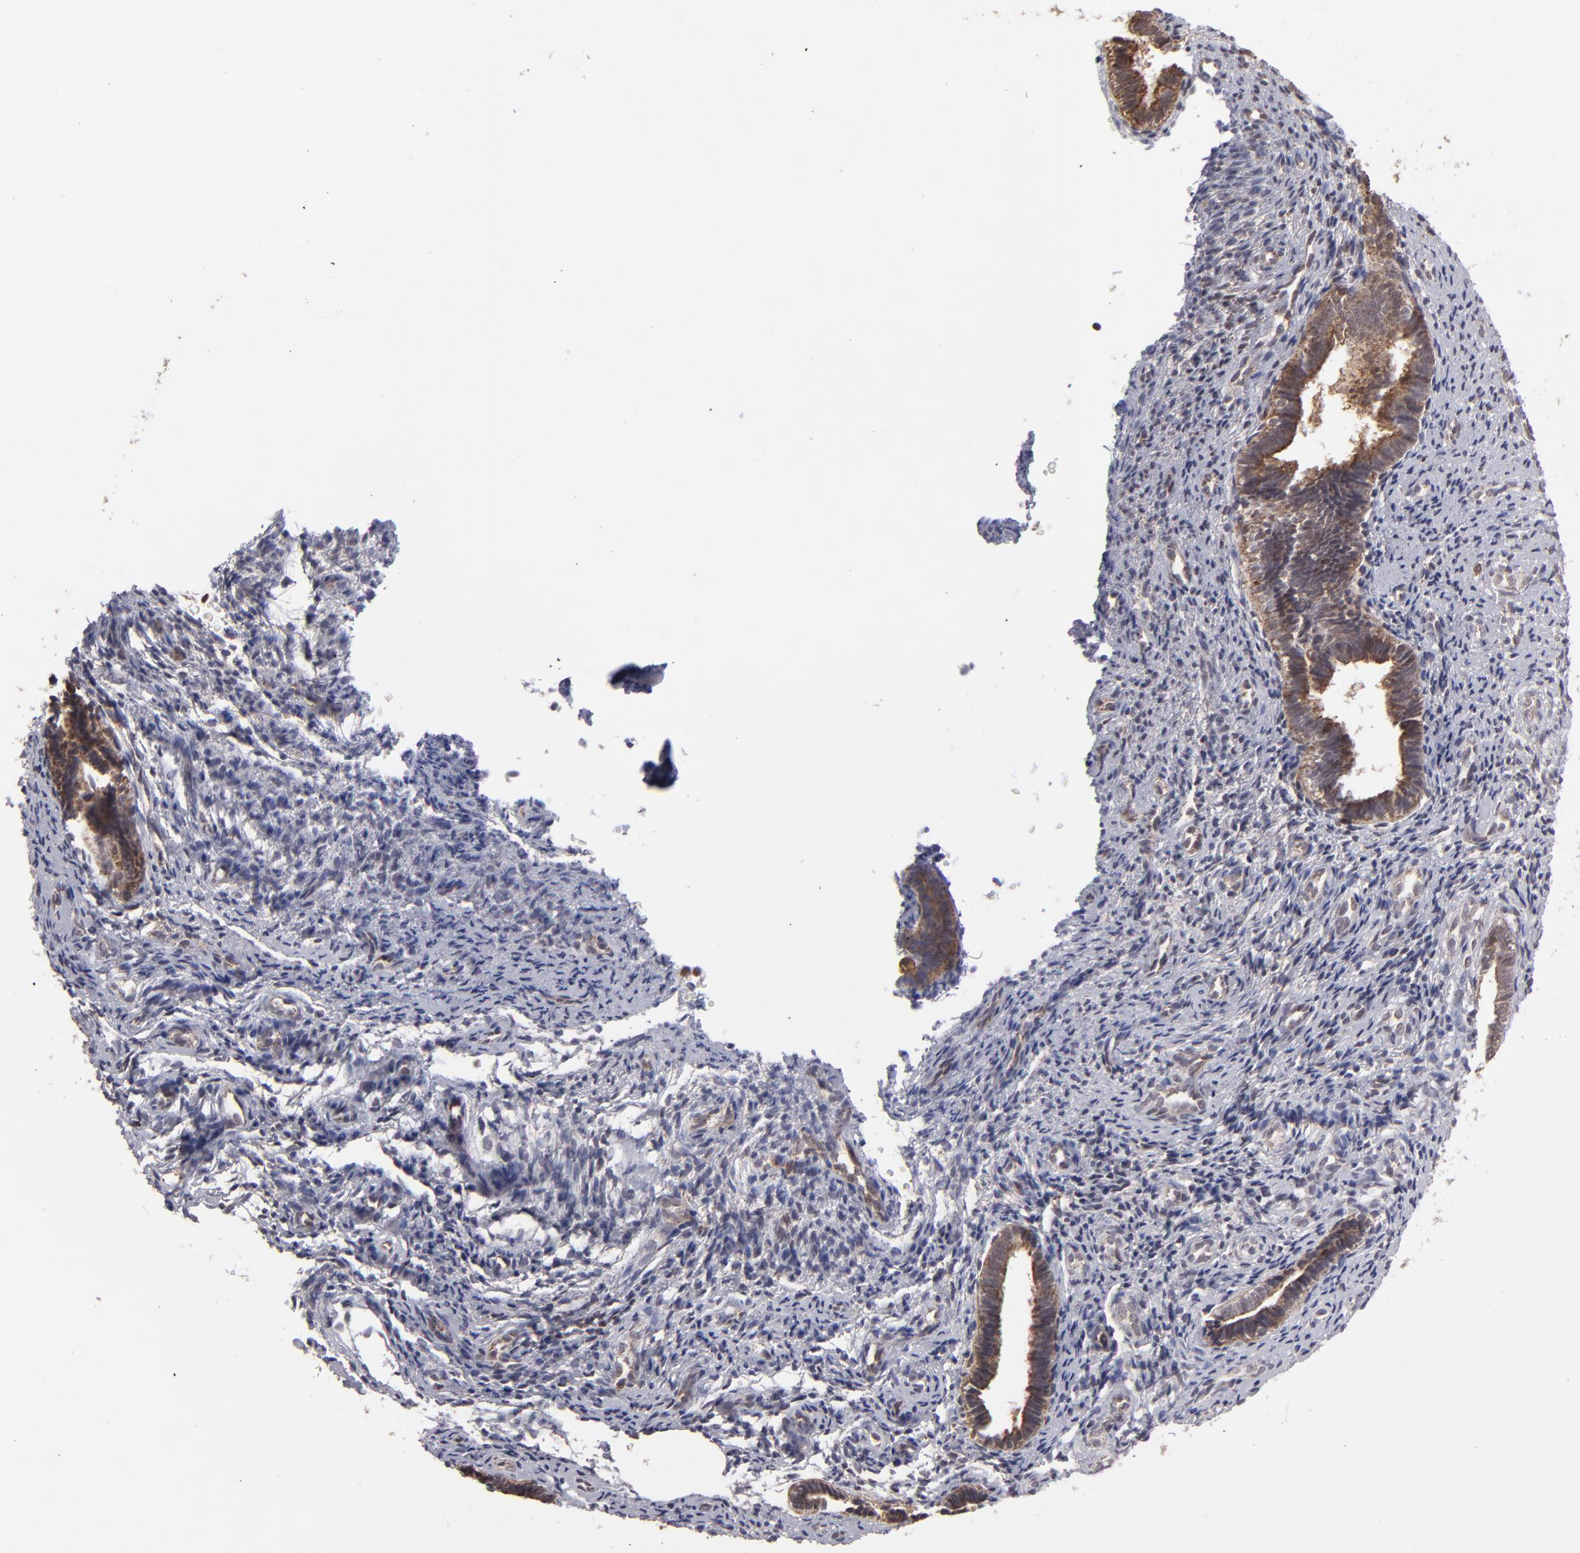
{"staining": {"intensity": "moderate", "quantity": "25%-75%", "location": "cytoplasmic/membranous"}, "tissue": "endometrium", "cell_type": "Cells in endometrial stroma", "image_type": "normal", "snomed": [{"axis": "morphology", "description": "Normal tissue, NOS"}, {"axis": "topography", "description": "Endometrium"}], "caption": "Immunohistochemical staining of benign human endometrium exhibits moderate cytoplasmic/membranous protein staining in approximately 25%-75% of cells in endometrial stroma.", "gene": "SLC15A1", "patient": {"sex": "female", "age": 27}}